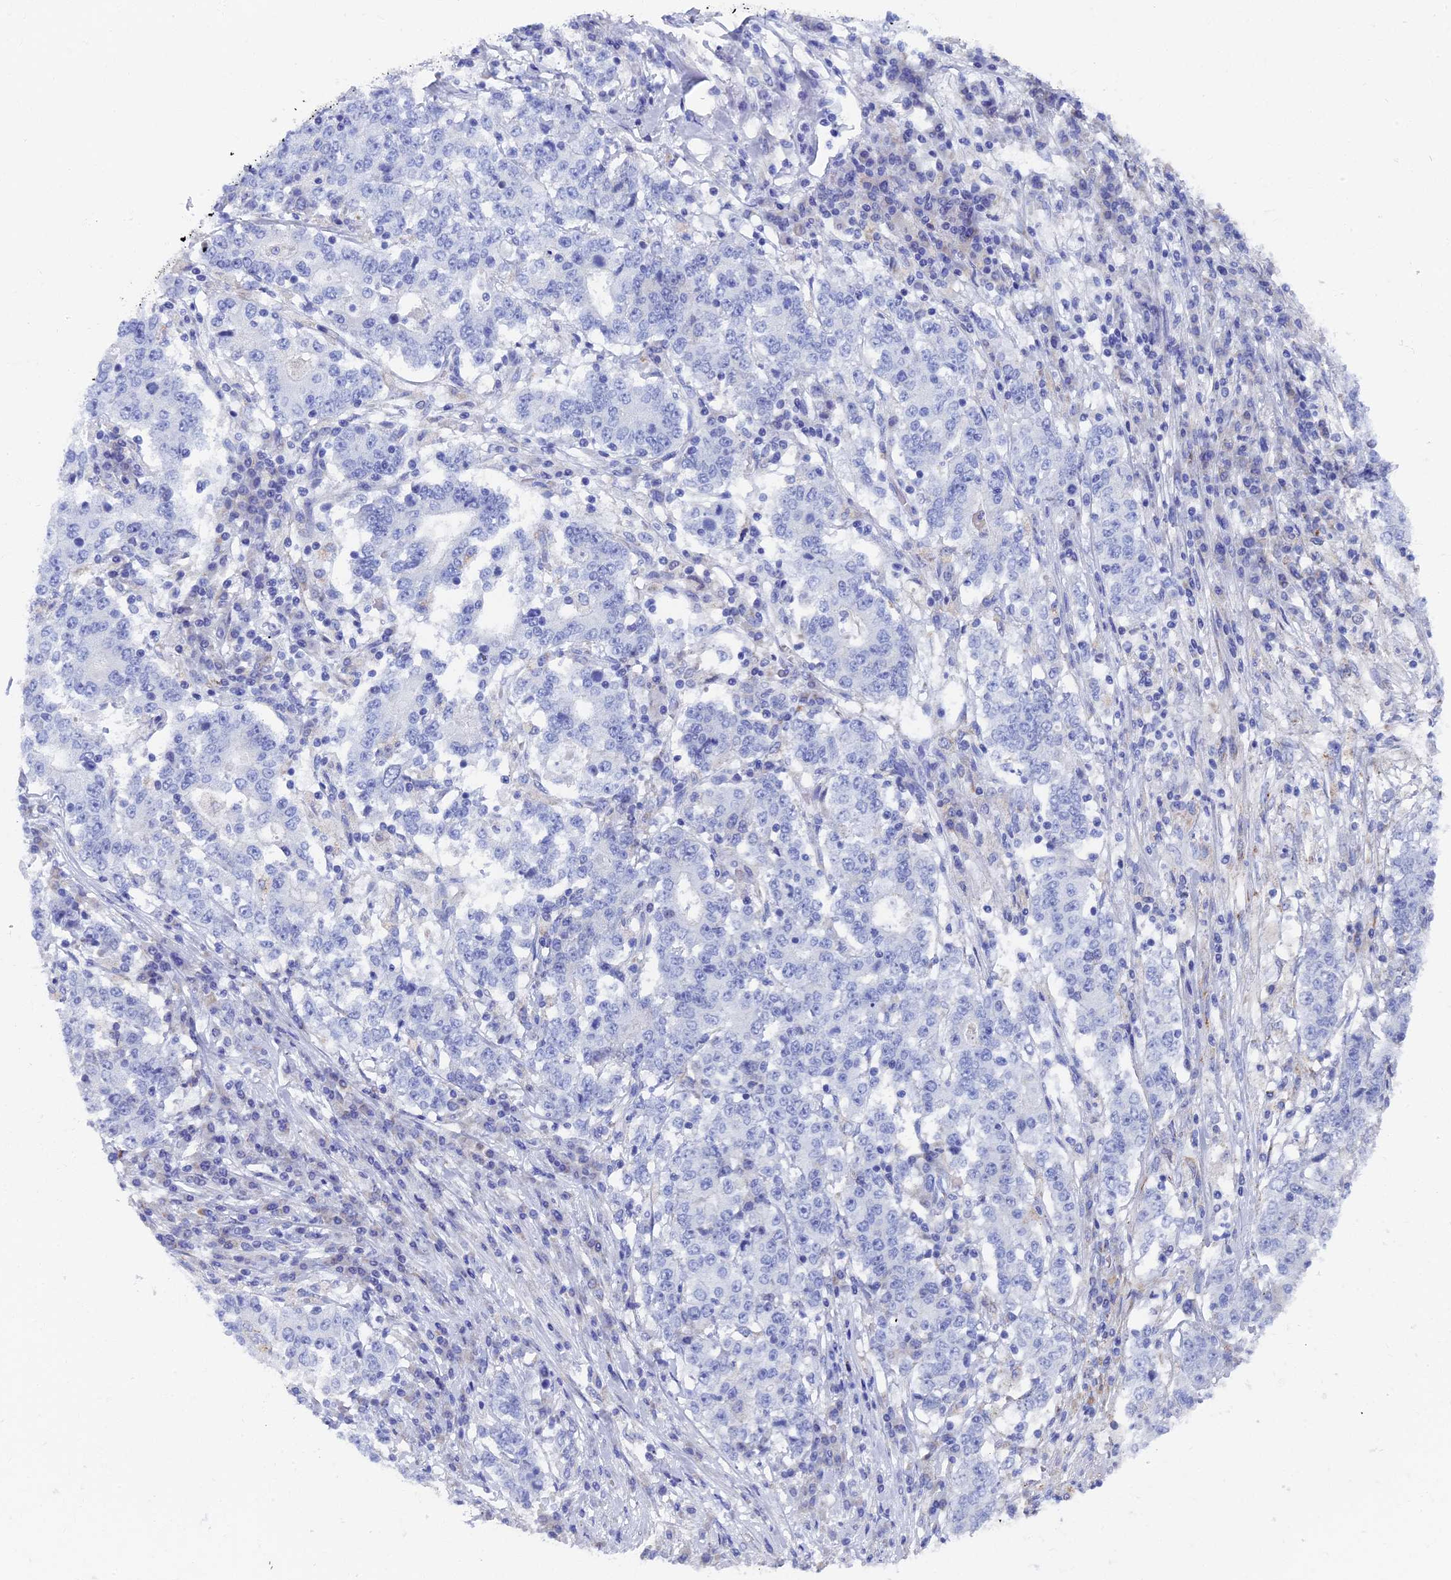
{"staining": {"intensity": "negative", "quantity": "none", "location": "none"}, "tissue": "stomach cancer", "cell_type": "Tumor cells", "image_type": "cancer", "snomed": [{"axis": "morphology", "description": "Adenocarcinoma, NOS"}, {"axis": "topography", "description": "Stomach"}], "caption": "This is a image of IHC staining of adenocarcinoma (stomach), which shows no staining in tumor cells.", "gene": "OAT", "patient": {"sex": "male", "age": 59}}